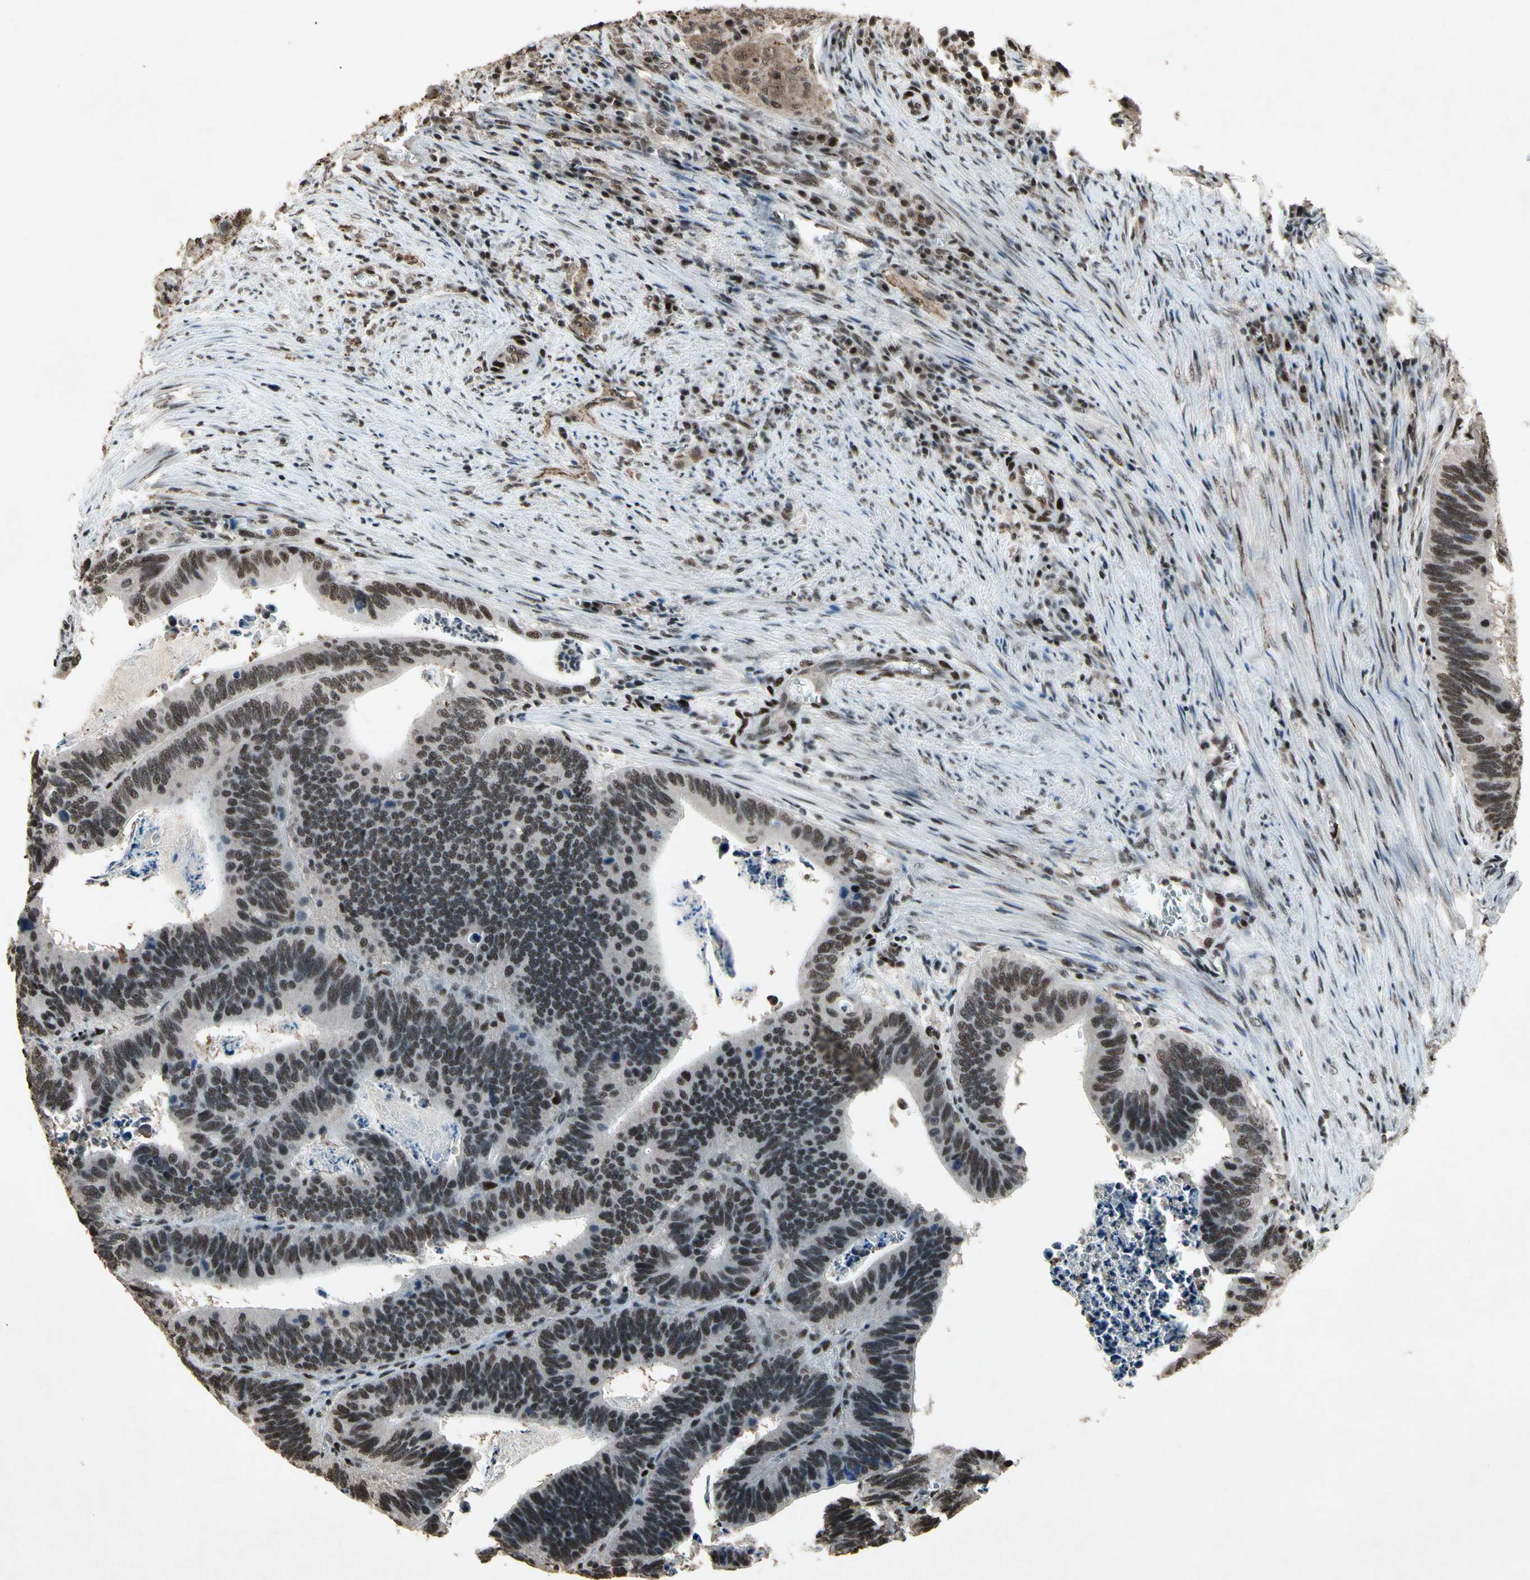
{"staining": {"intensity": "strong", "quantity": ">75%", "location": "nuclear"}, "tissue": "colorectal cancer", "cell_type": "Tumor cells", "image_type": "cancer", "snomed": [{"axis": "morphology", "description": "Adenocarcinoma, NOS"}, {"axis": "topography", "description": "Colon"}], "caption": "DAB immunohistochemical staining of human colorectal cancer (adenocarcinoma) exhibits strong nuclear protein expression in approximately >75% of tumor cells.", "gene": "TBX2", "patient": {"sex": "male", "age": 72}}